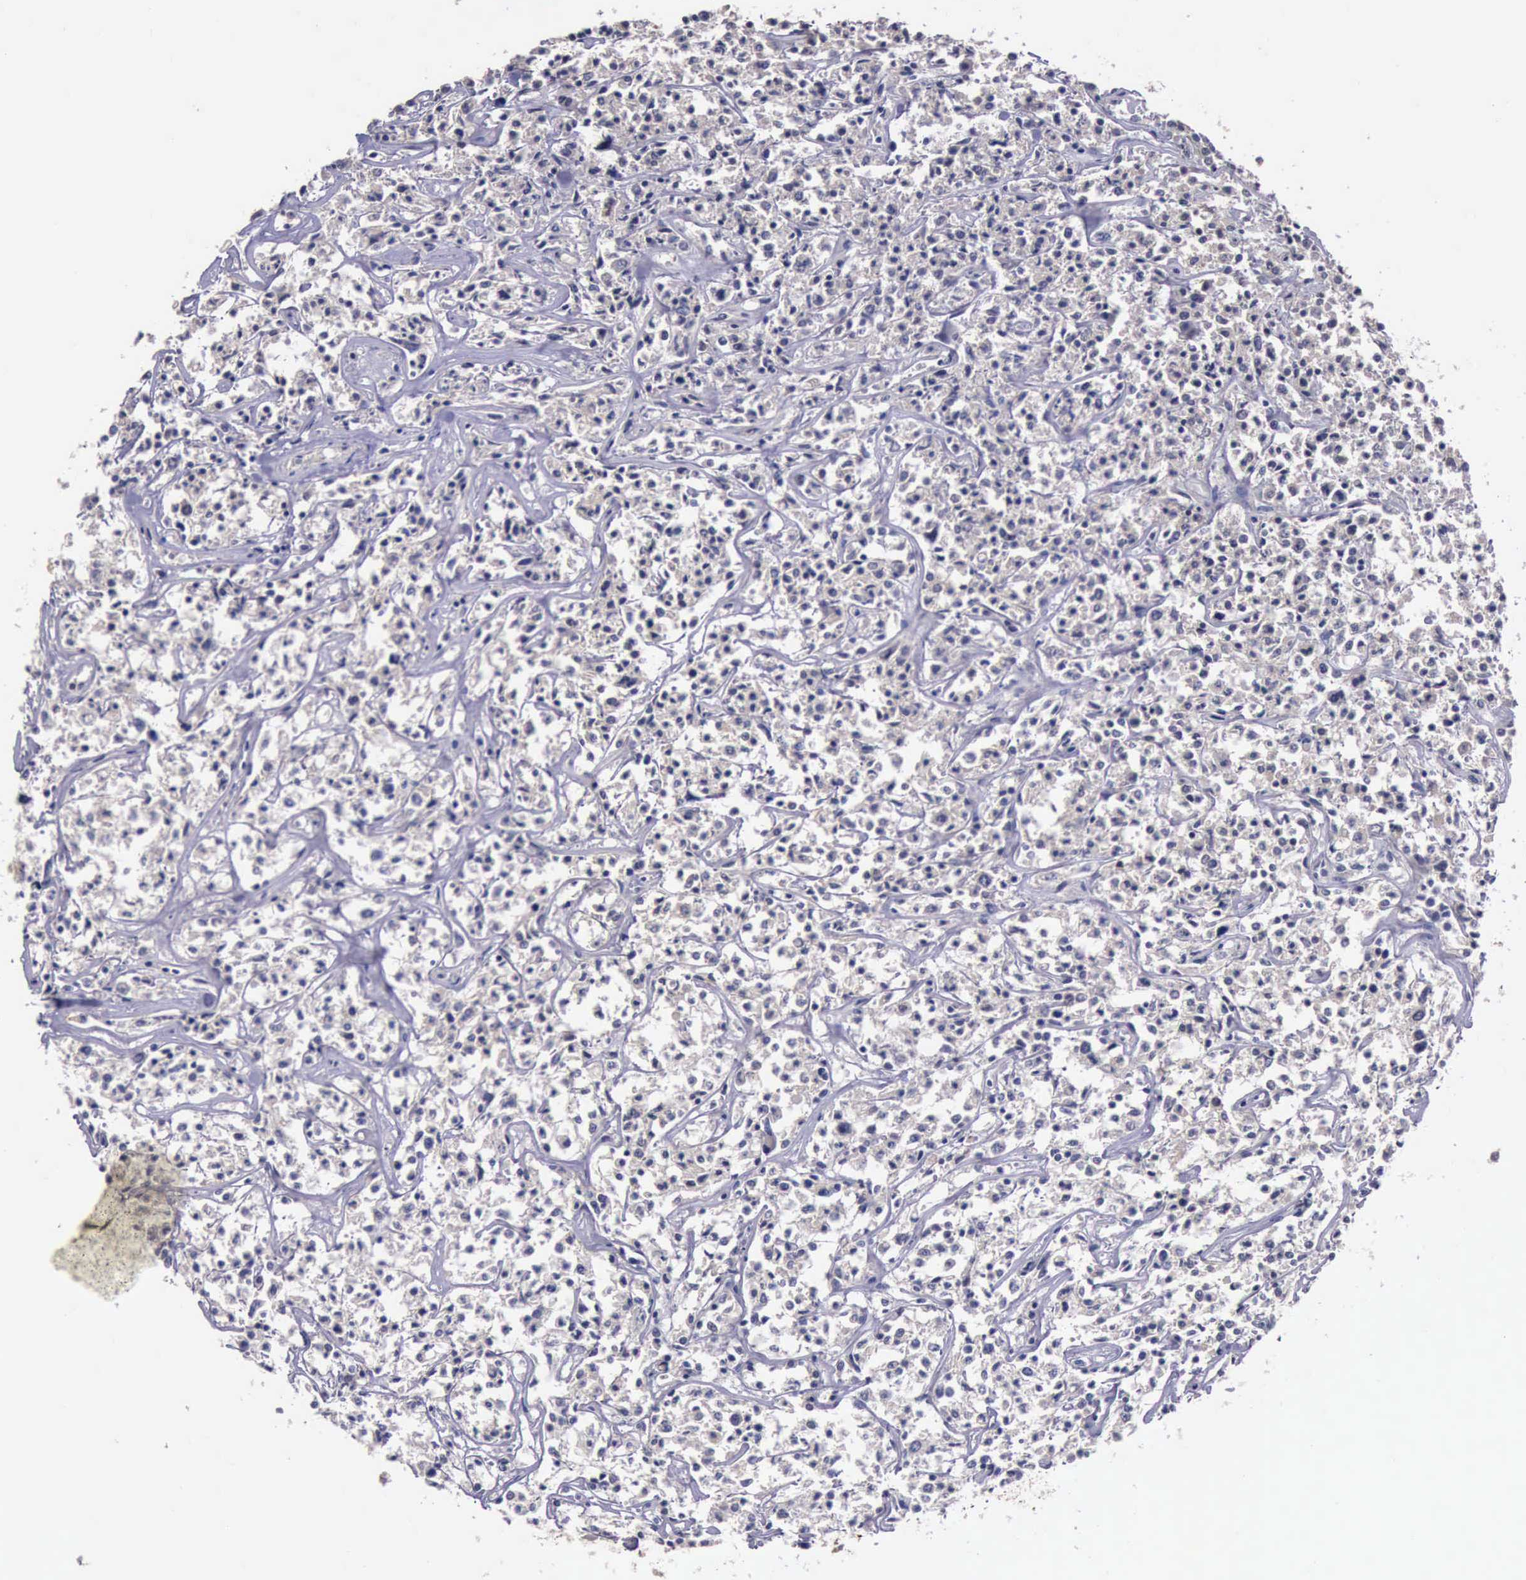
{"staining": {"intensity": "negative", "quantity": "none", "location": "none"}, "tissue": "lymphoma", "cell_type": "Tumor cells", "image_type": "cancer", "snomed": [{"axis": "morphology", "description": "Malignant lymphoma, non-Hodgkin's type, Low grade"}, {"axis": "topography", "description": "Small intestine"}], "caption": "Immunohistochemistry image of neoplastic tissue: human low-grade malignant lymphoma, non-Hodgkin's type stained with DAB demonstrates no significant protein positivity in tumor cells. (Brightfield microscopy of DAB (3,3'-diaminobenzidine) immunohistochemistry at high magnification).", "gene": "RAB39B", "patient": {"sex": "female", "age": 59}}